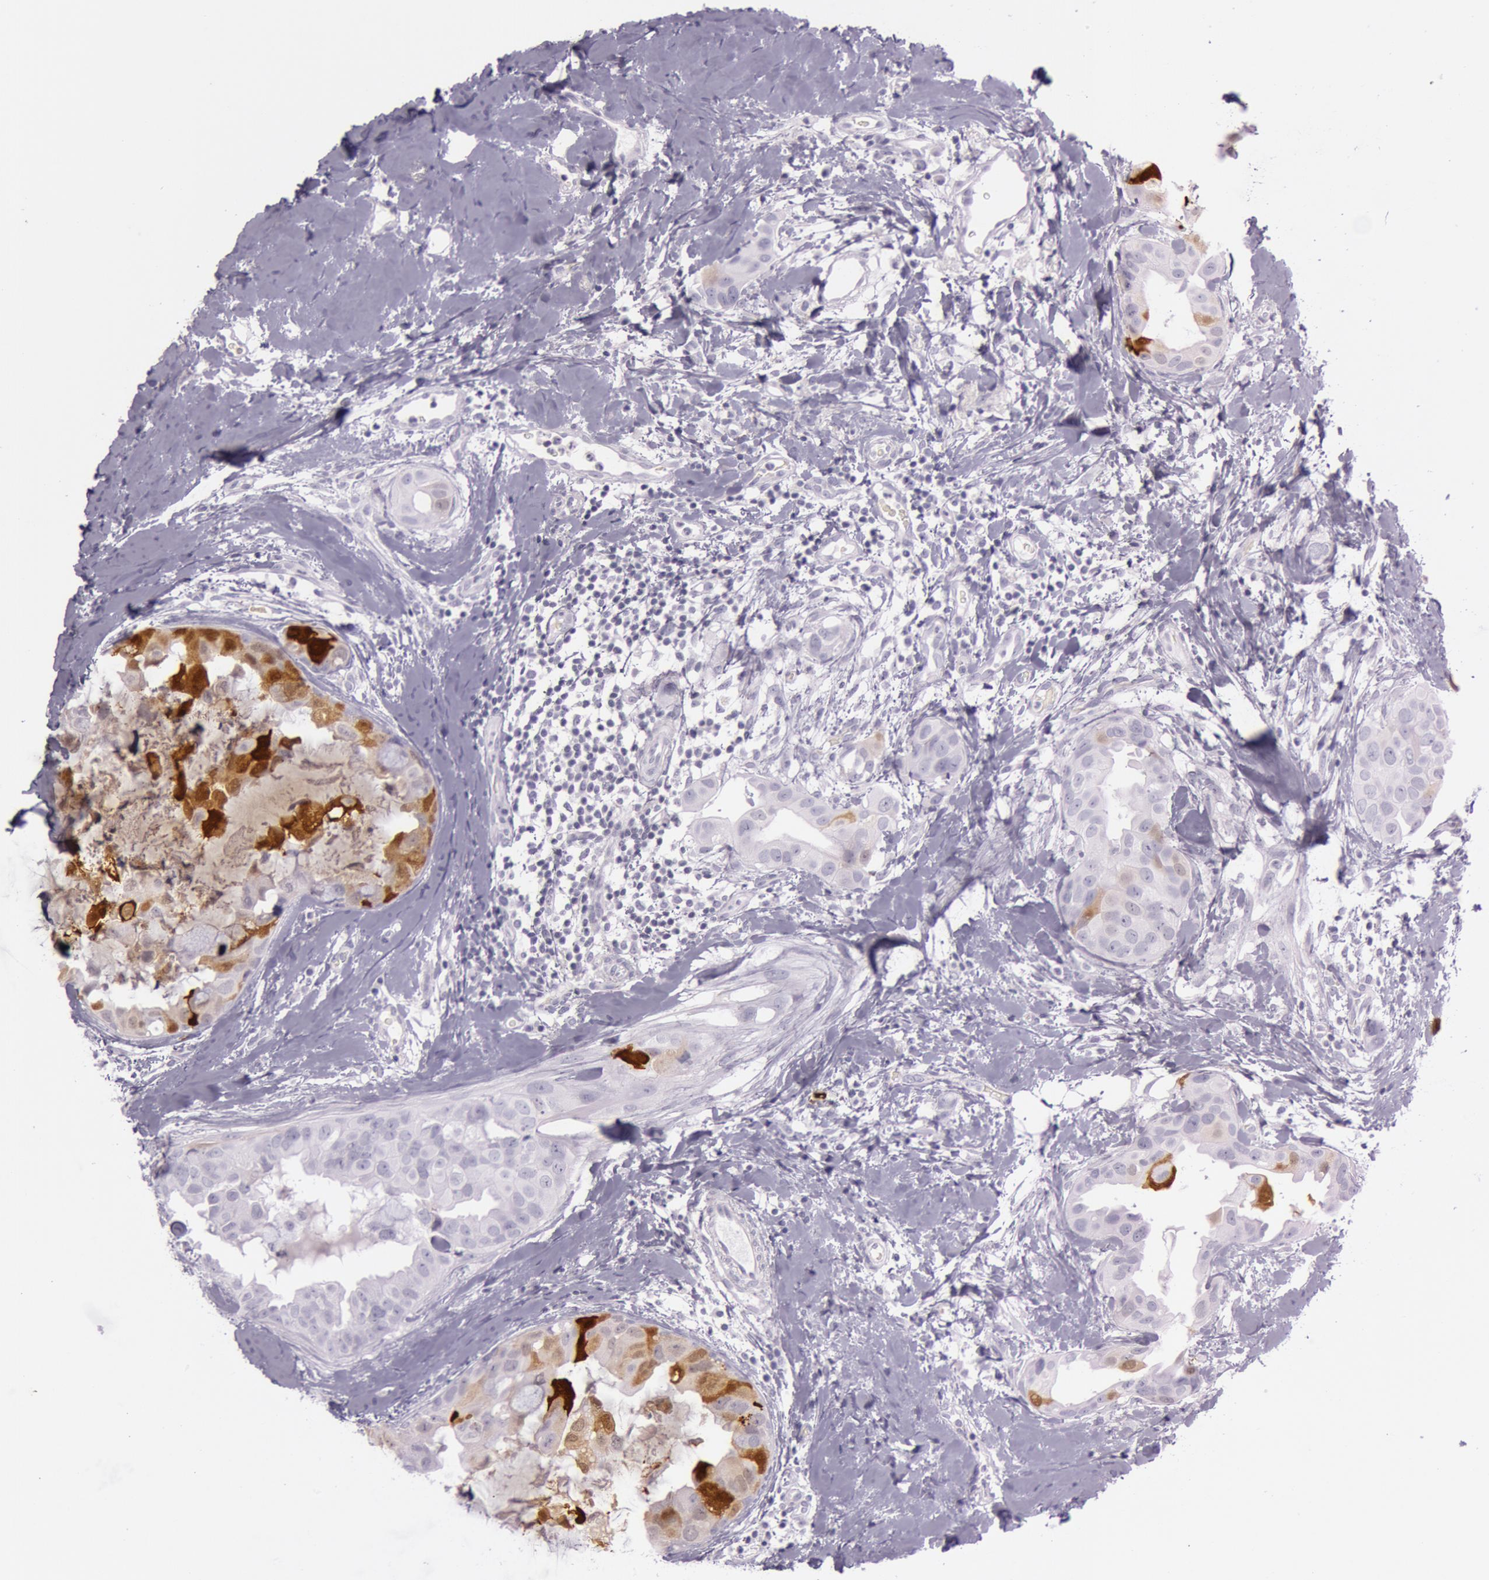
{"staining": {"intensity": "strong", "quantity": "<25%", "location": "cytoplasmic/membranous"}, "tissue": "breast cancer", "cell_type": "Tumor cells", "image_type": "cancer", "snomed": [{"axis": "morphology", "description": "Duct carcinoma"}, {"axis": "topography", "description": "Breast"}], "caption": "Protein analysis of breast cancer tissue displays strong cytoplasmic/membranous staining in approximately <25% of tumor cells.", "gene": "S100A7", "patient": {"sex": "female", "age": 40}}